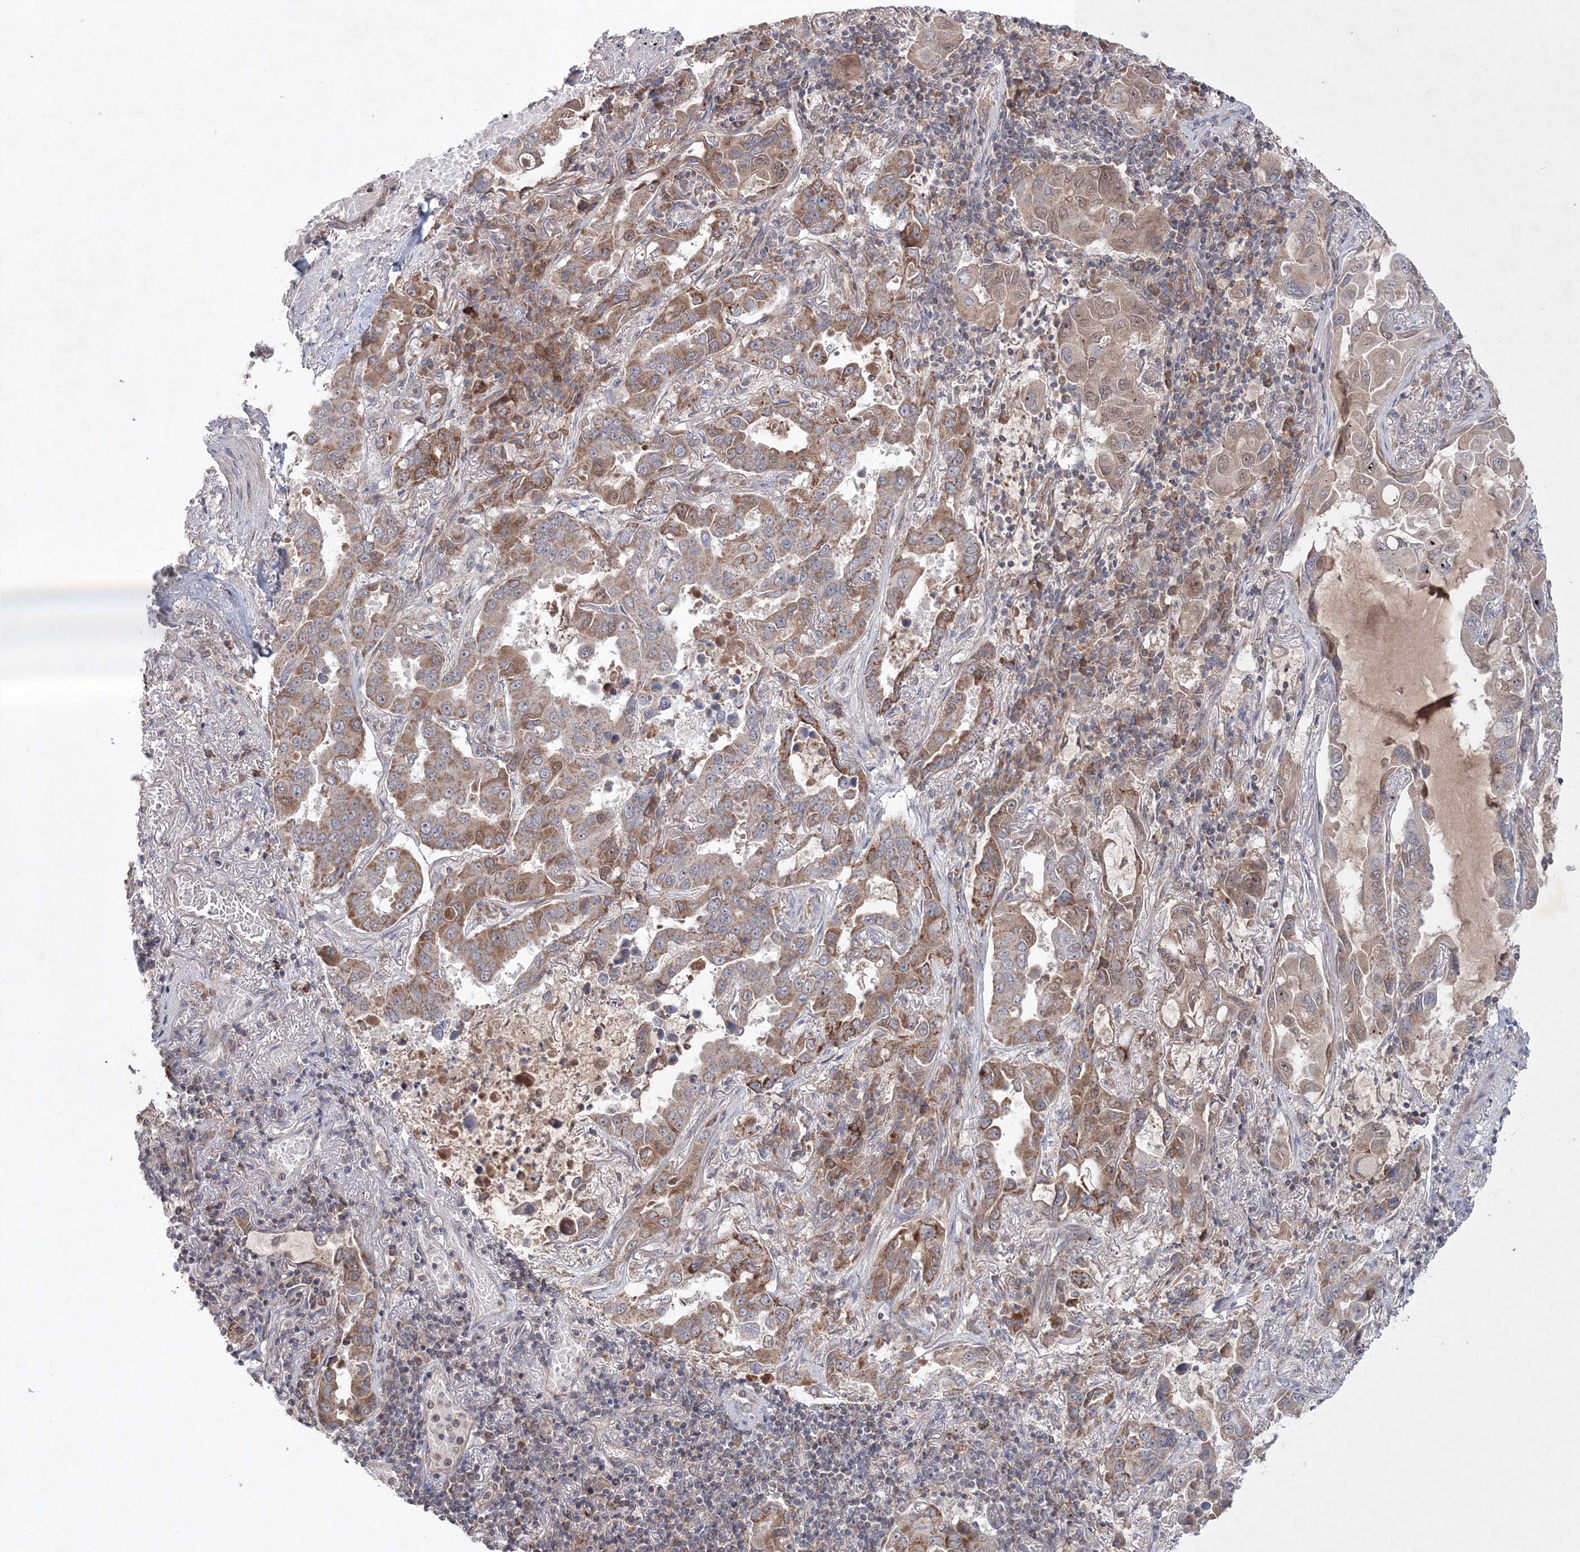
{"staining": {"intensity": "moderate", "quantity": ">75%", "location": "cytoplasmic/membranous"}, "tissue": "lung cancer", "cell_type": "Tumor cells", "image_type": "cancer", "snomed": [{"axis": "morphology", "description": "Adenocarcinoma, NOS"}, {"axis": "topography", "description": "Lung"}], "caption": "Human lung adenocarcinoma stained with a brown dye demonstrates moderate cytoplasmic/membranous positive expression in about >75% of tumor cells.", "gene": "NOA1", "patient": {"sex": "male", "age": 64}}